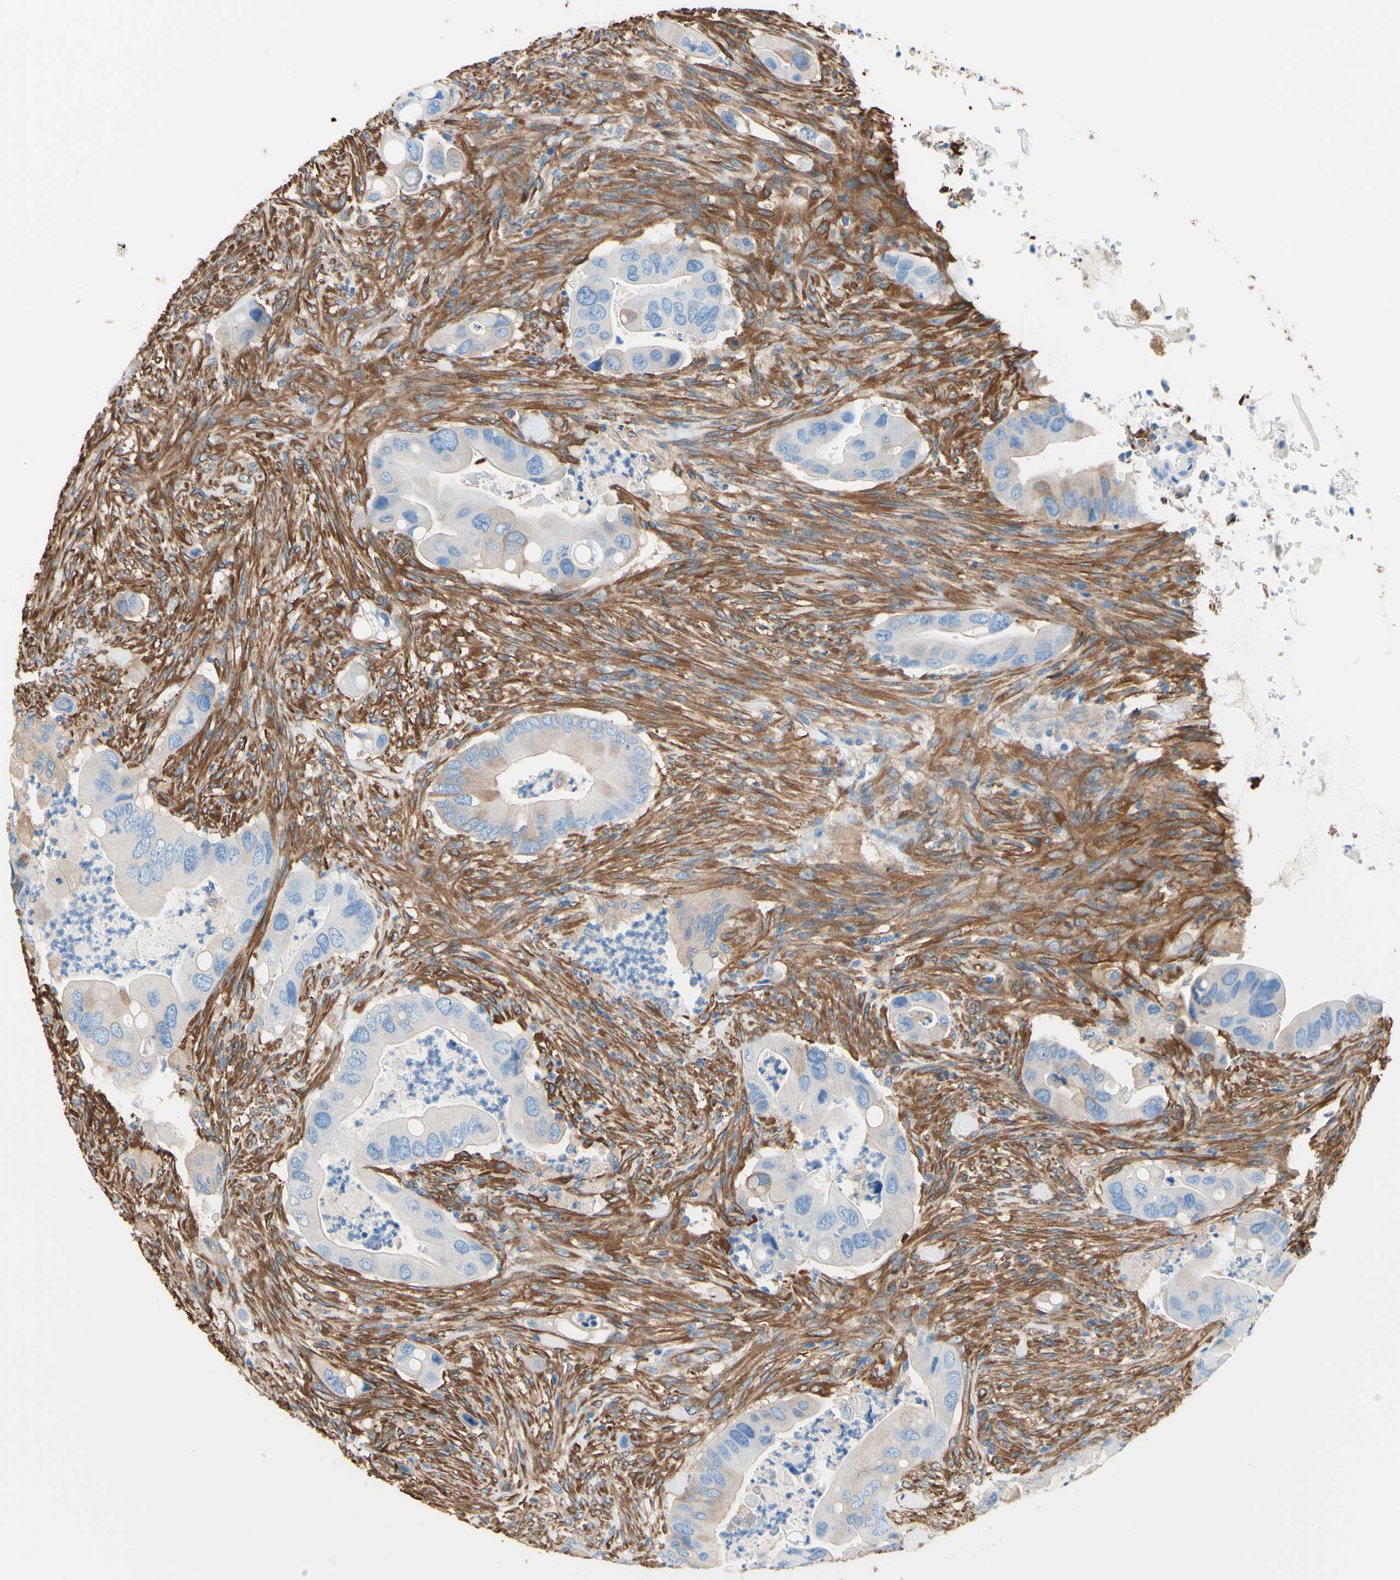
{"staining": {"intensity": "weak", "quantity": "25%-75%", "location": "cytoplasmic/membranous"}, "tissue": "colorectal cancer", "cell_type": "Tumor cells", "image_type": "cancer", "snomed": [{"axis": "morphology", "description": "Adenocarcinoma, NOS"}, {"axis": "topography", "description": "Rectum"}], "caption": "Tumor cells reveal weak cytoplasmic/membranous expression in about 25%-75% of cells in colorectal cancer.", "gene": "DPYSL3", "patient": {"sex": "female", "age": 57}}